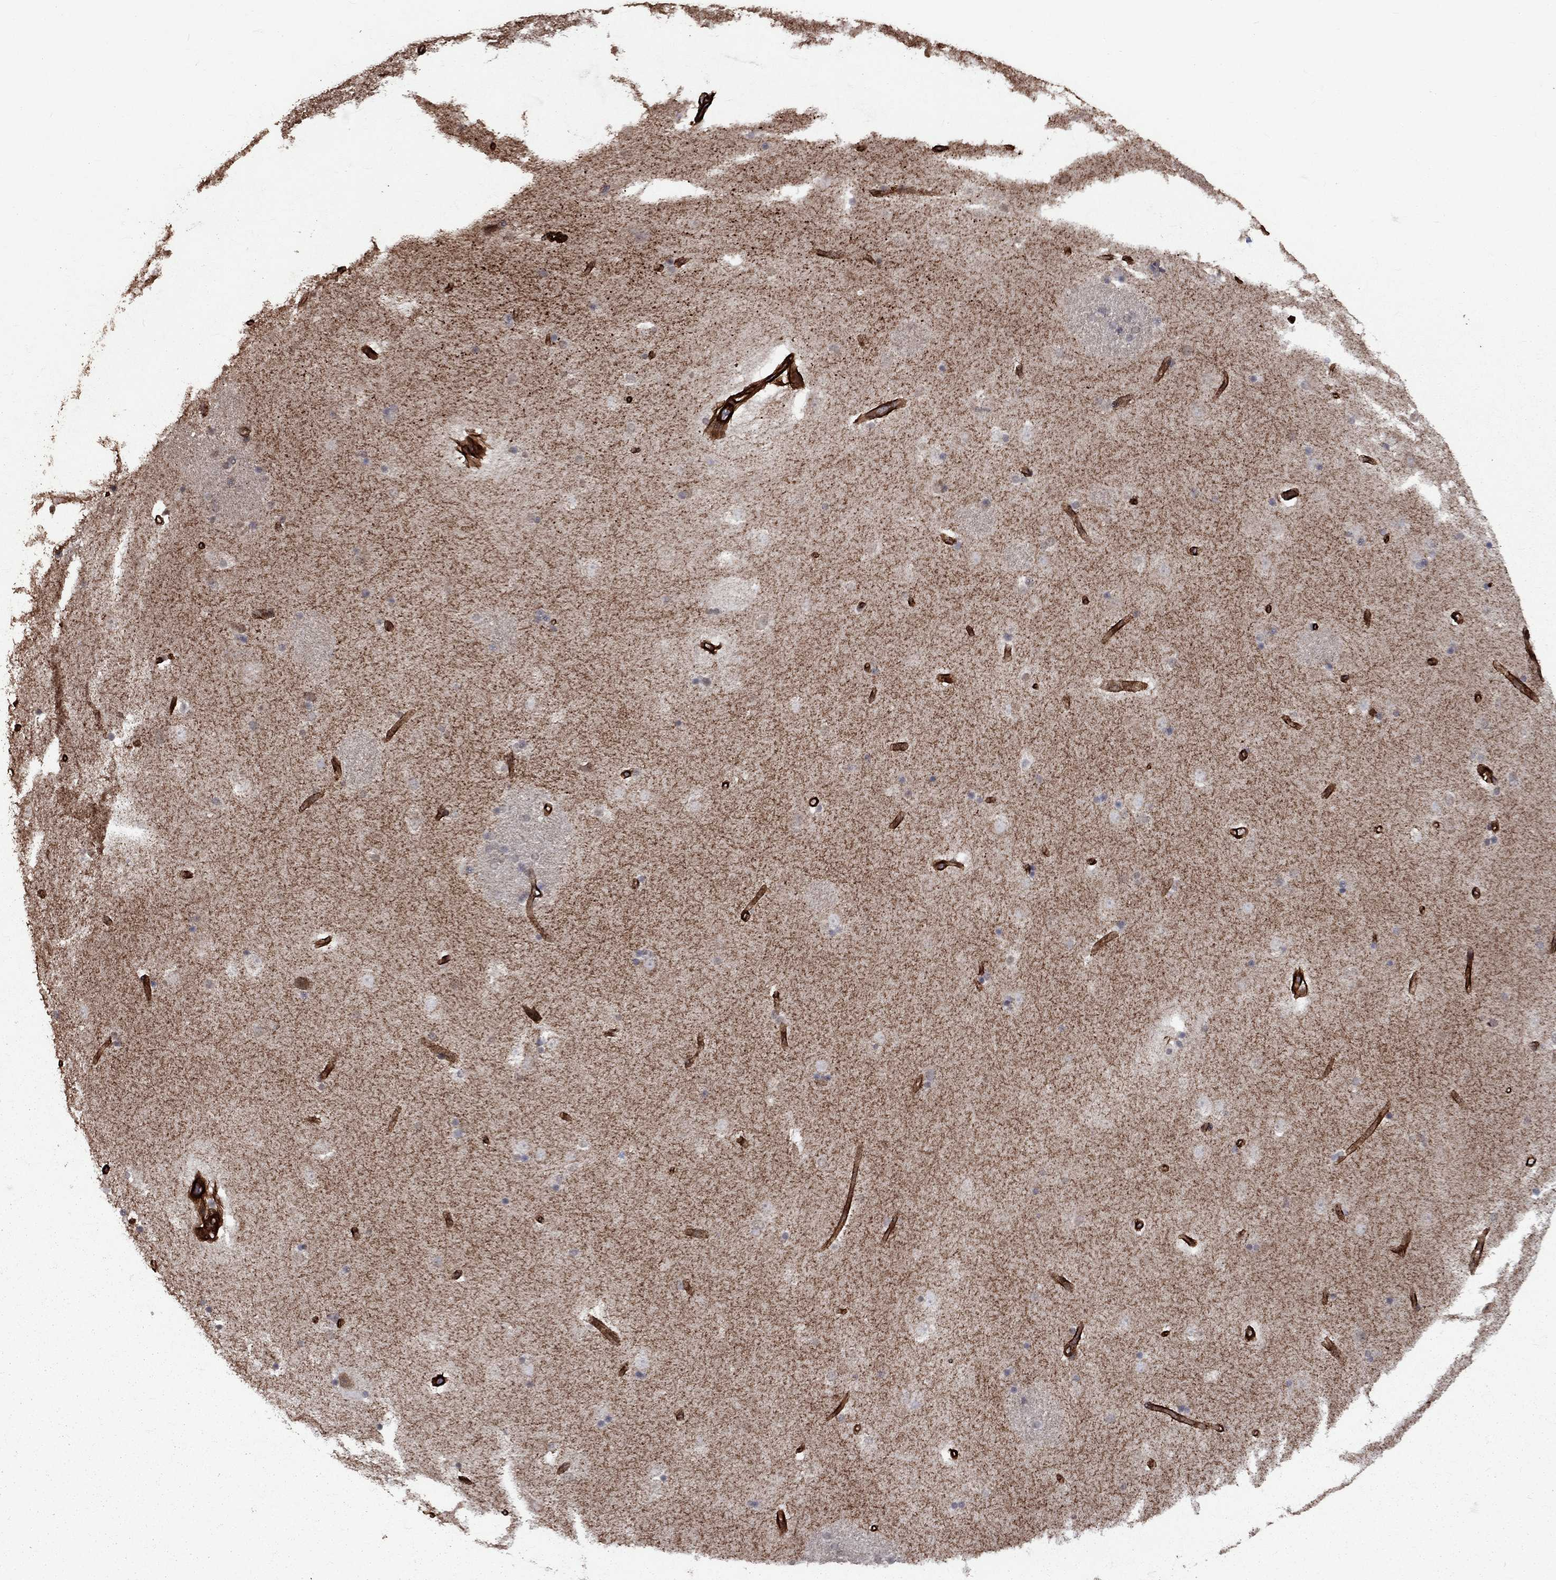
{"staining": {"intensity": "negative", "quantity": "none", "location": "none"}, "tissue": "caudate", "cell_type": "Glial cells", "image_type": "normal", "snomed": [{"axis": "morphology", "description": "Normal tissue, NOS"}, {"axis": "topography", "description": "Lateral ventricle wall"}], "caption": "Glial cells are negative for protein expression in benign human caudate. Nuclei are stained in blue.", "gene": "COL18A1", "patient": {"sex": "male", "age": 51}}